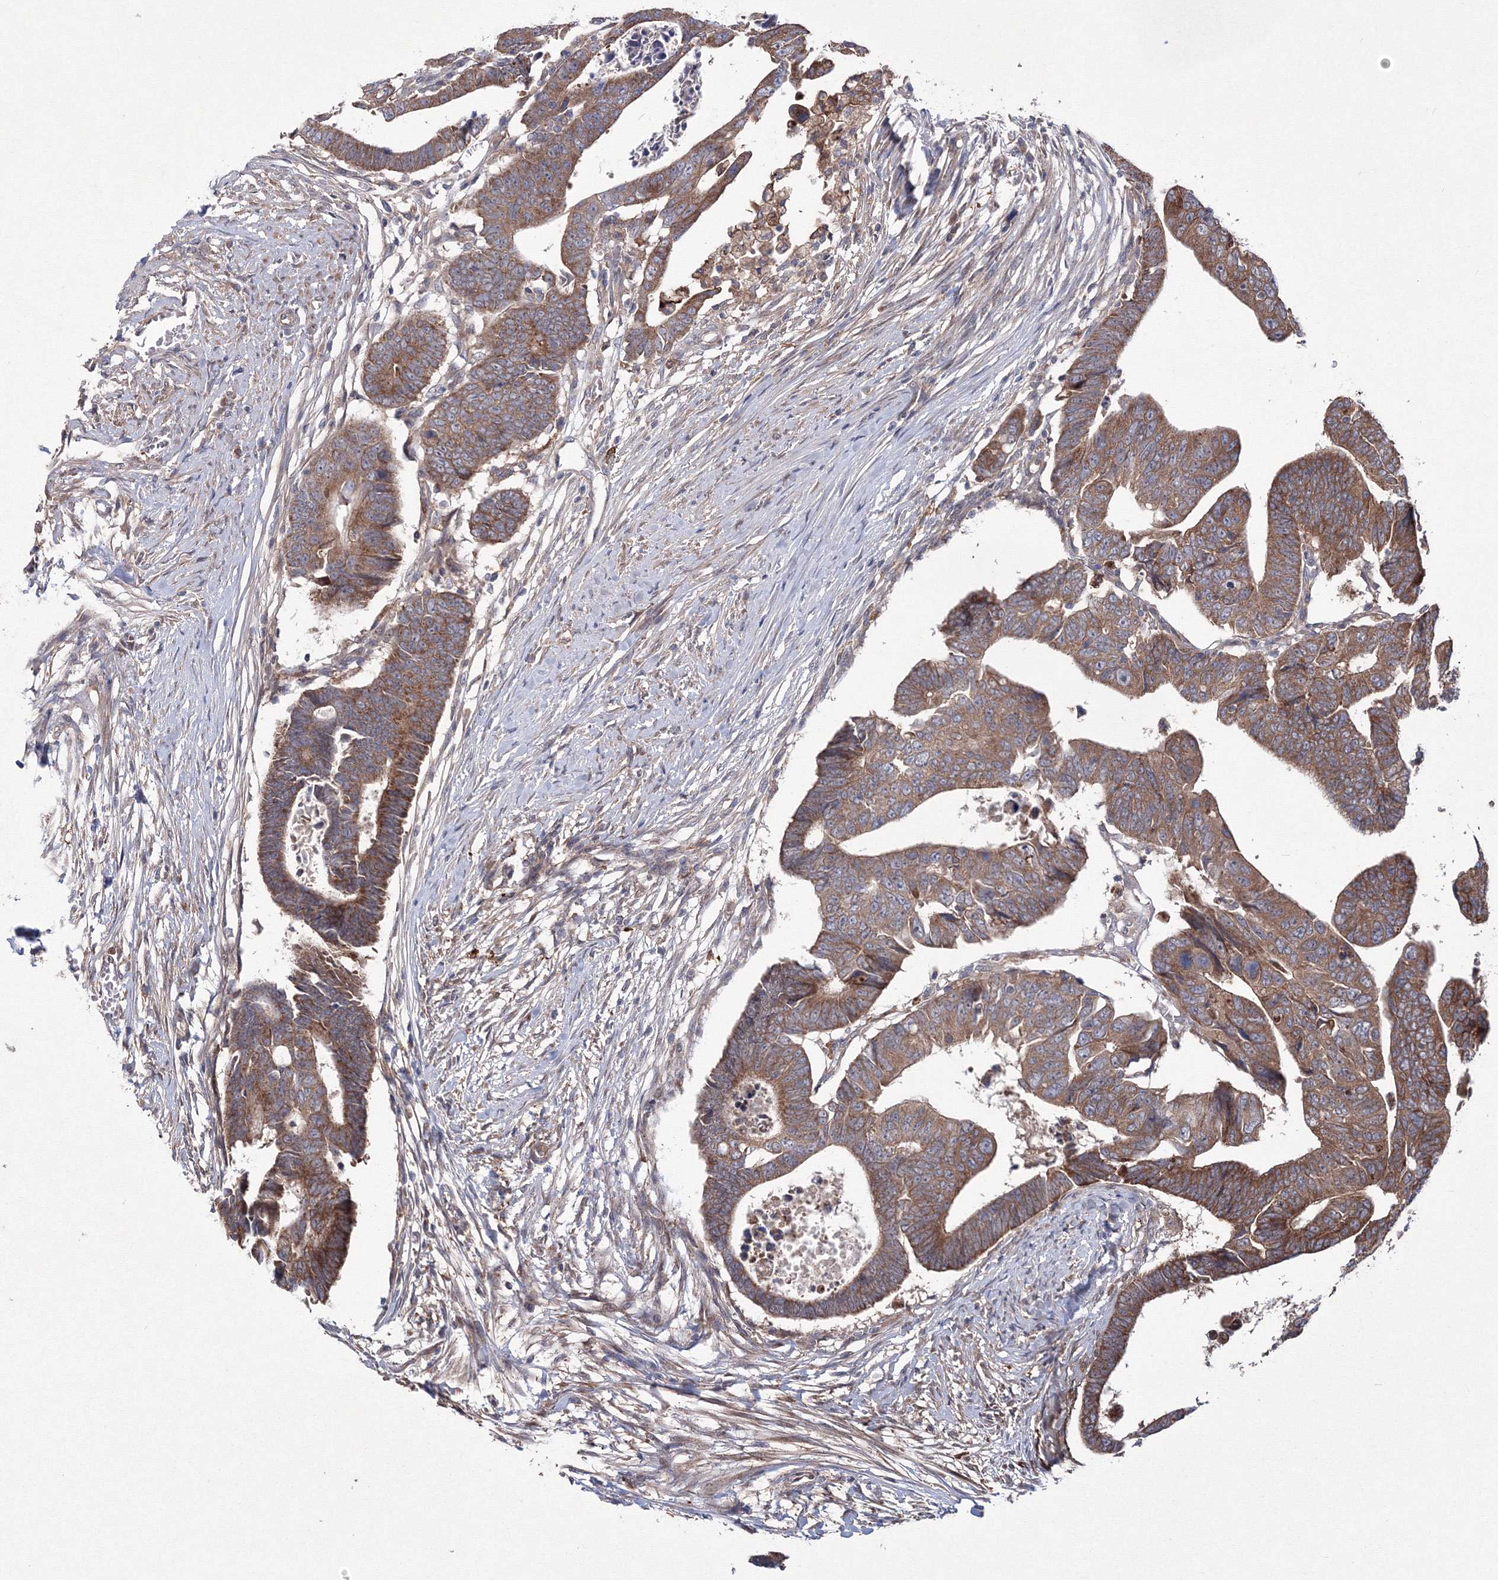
{"staining": {"intensity": "moderate", "quantity": ">75%", "location": "cytoplasmic/membranous"}, "tissue": "colorectal cancer", "cell_type": "Tumor cells", "image_type": "cancer", "snomed": [{"axis": "morphology", "description": "Adenocarcinoma, NOS"}, {"axis": "topography", "description": "Rectum"}], "caption": "Immunohistochemistry (DAB (3,3'-diaminobenzidine)) staining of colorectal cancer (adenocarcinoma) shows moderate cytoplasmic/membranous protein staining in approximately >75% of tumor cells.", "gene": "RANBP3L", "patient": {"sex": "female", "age": 65}}